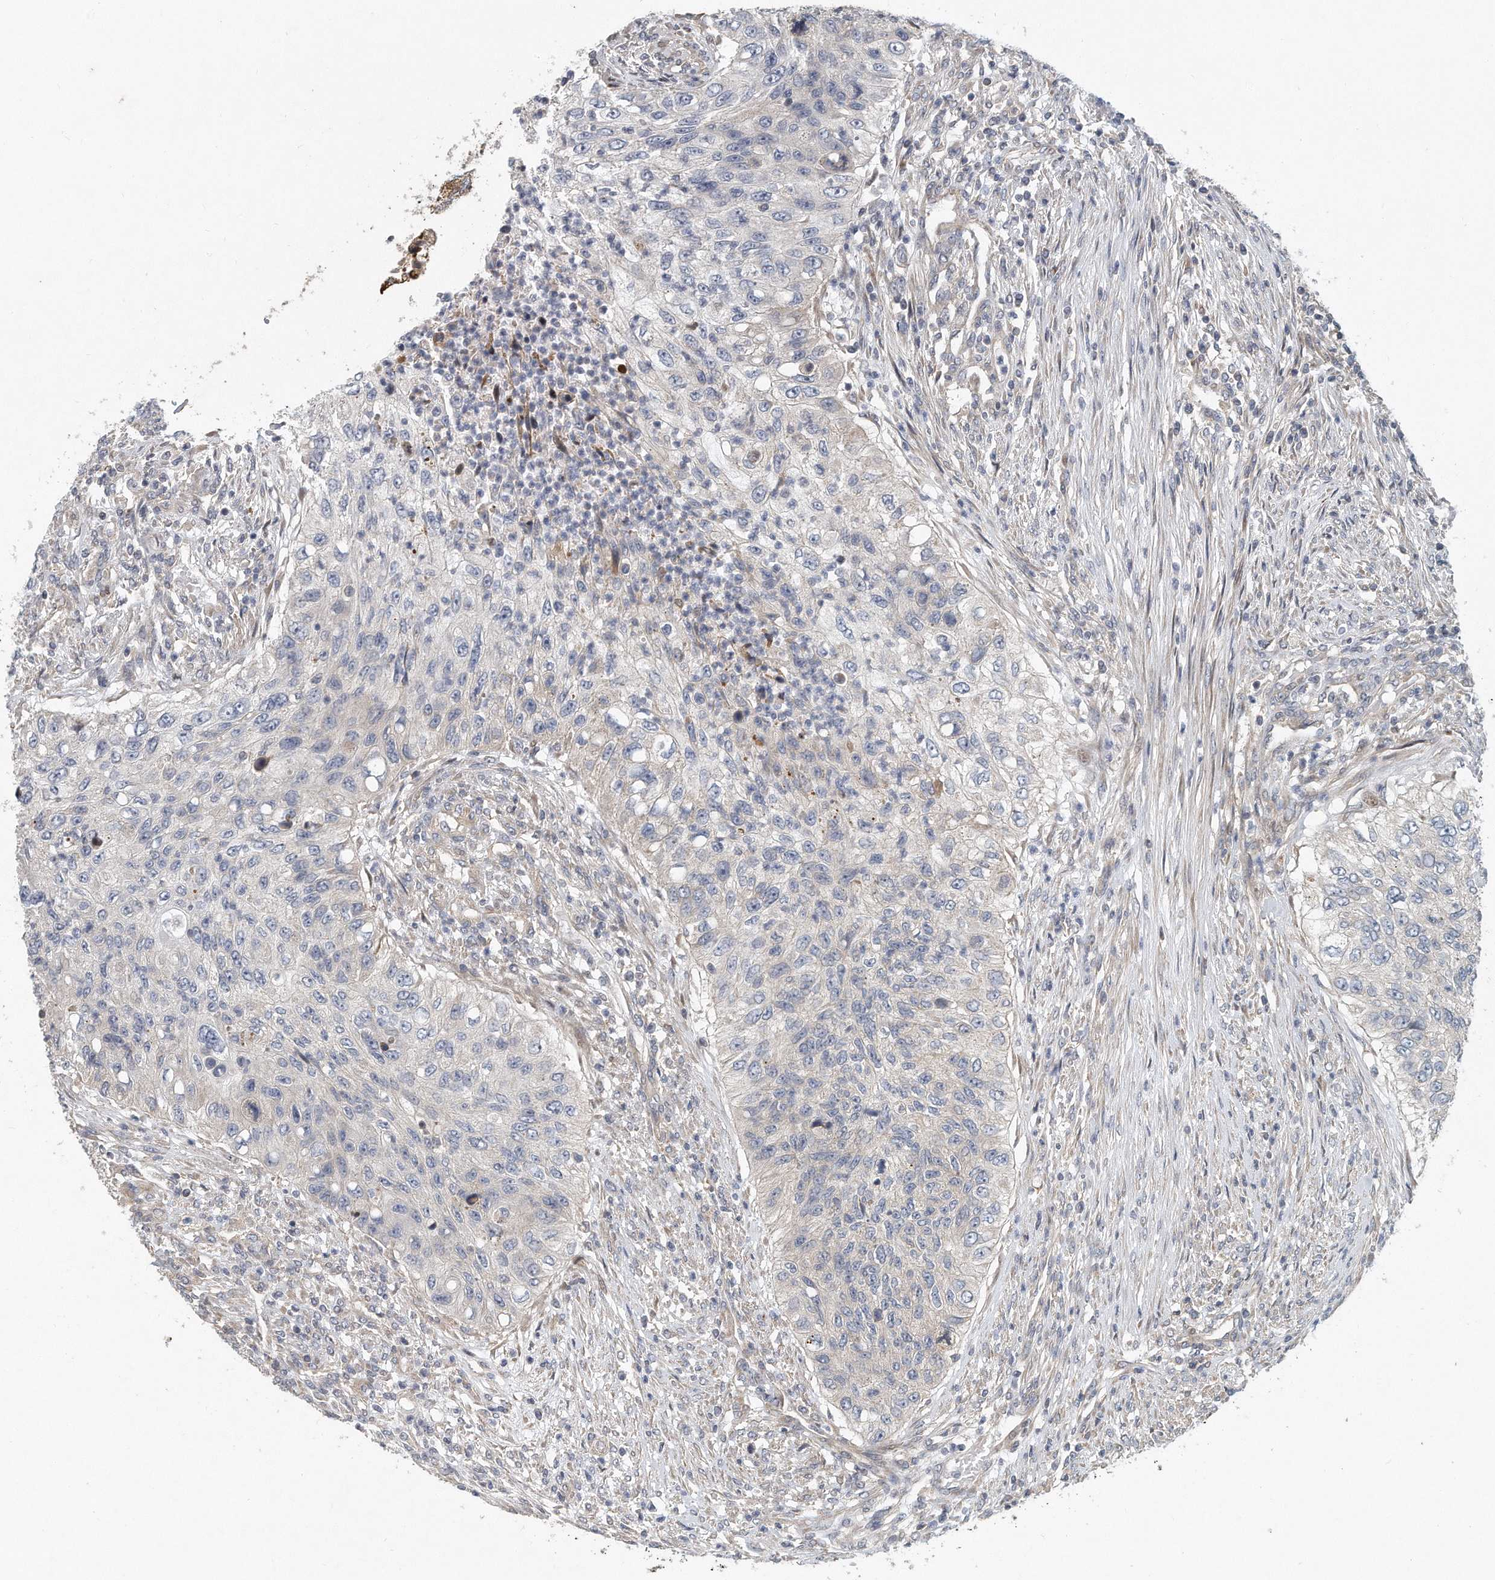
{"staining": {"intensity": "negative", "quantity": "none", "location": "none"}, "tissue": "urothelial cancer", "cell_type": "Tumor cells", "image_type": "cancer", "snomed": [{"axis": "morphology", "description": "Urothelial carcinoma, High grade"}, {"axis": "topography", "description": "Urinary bladder"}], "caption": "A micrograph of human high-grade urothelial carcinoma is negative for staining in tumor cells.", "gene": "PCDH8", "patient": {"sex": "female", "age": 60}}